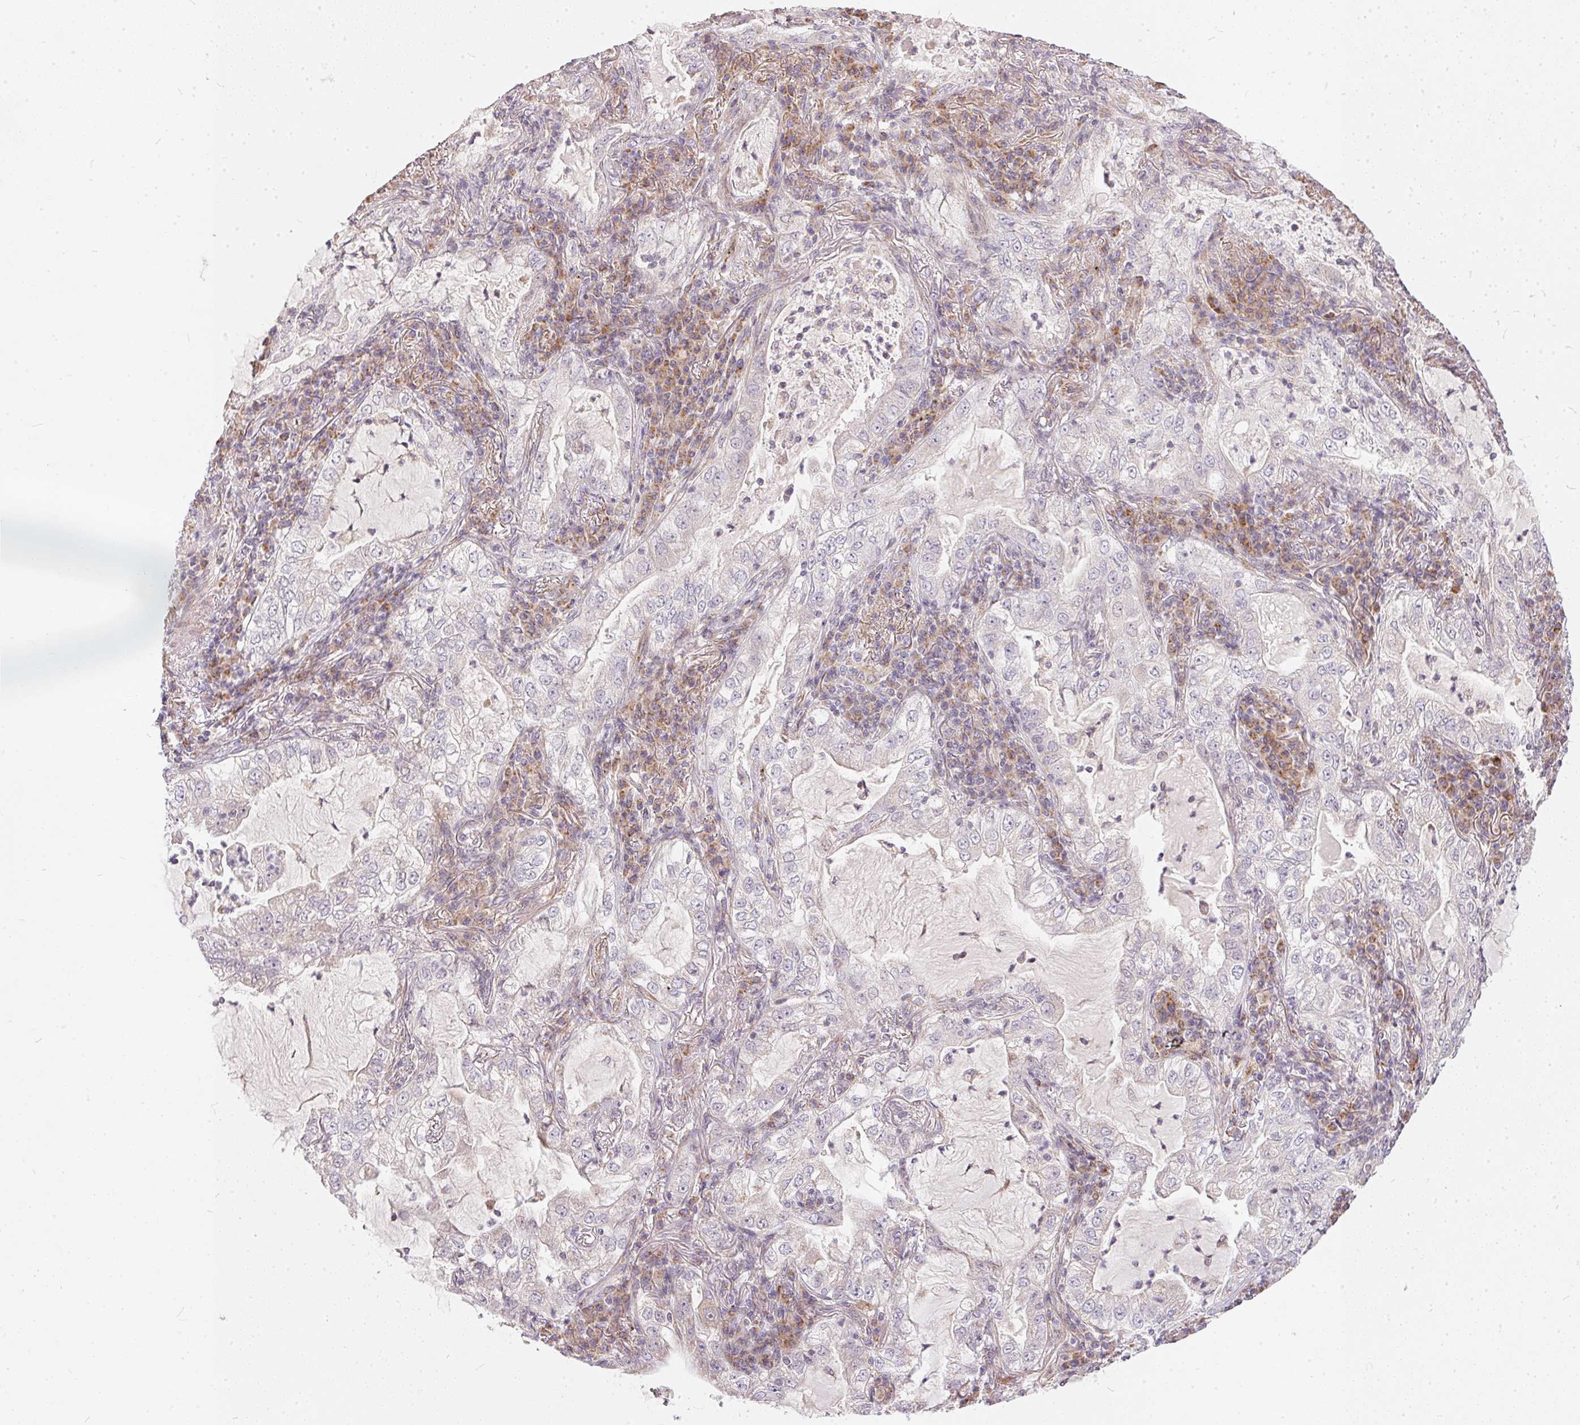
{"staining": {"intensity": "negative", "quantity": "none", "location": "none"}, "tissue": "lung cancer", "cell_type": "Tumor cells", "image_type": "cancer", "snomed": [{"axis": "morphology", "description": "Adenocarcinoma, NOS"}, {"axis": "topography", "description": "Lung"}], "caption": "Lung cancer (adenocarcinoma) stained for a protein using immunohistochemistry (IHC) demonstrates no positivity tumor cells.", "gene": "VWA5B2", "patient": {"sex": "female", "age": 73}}